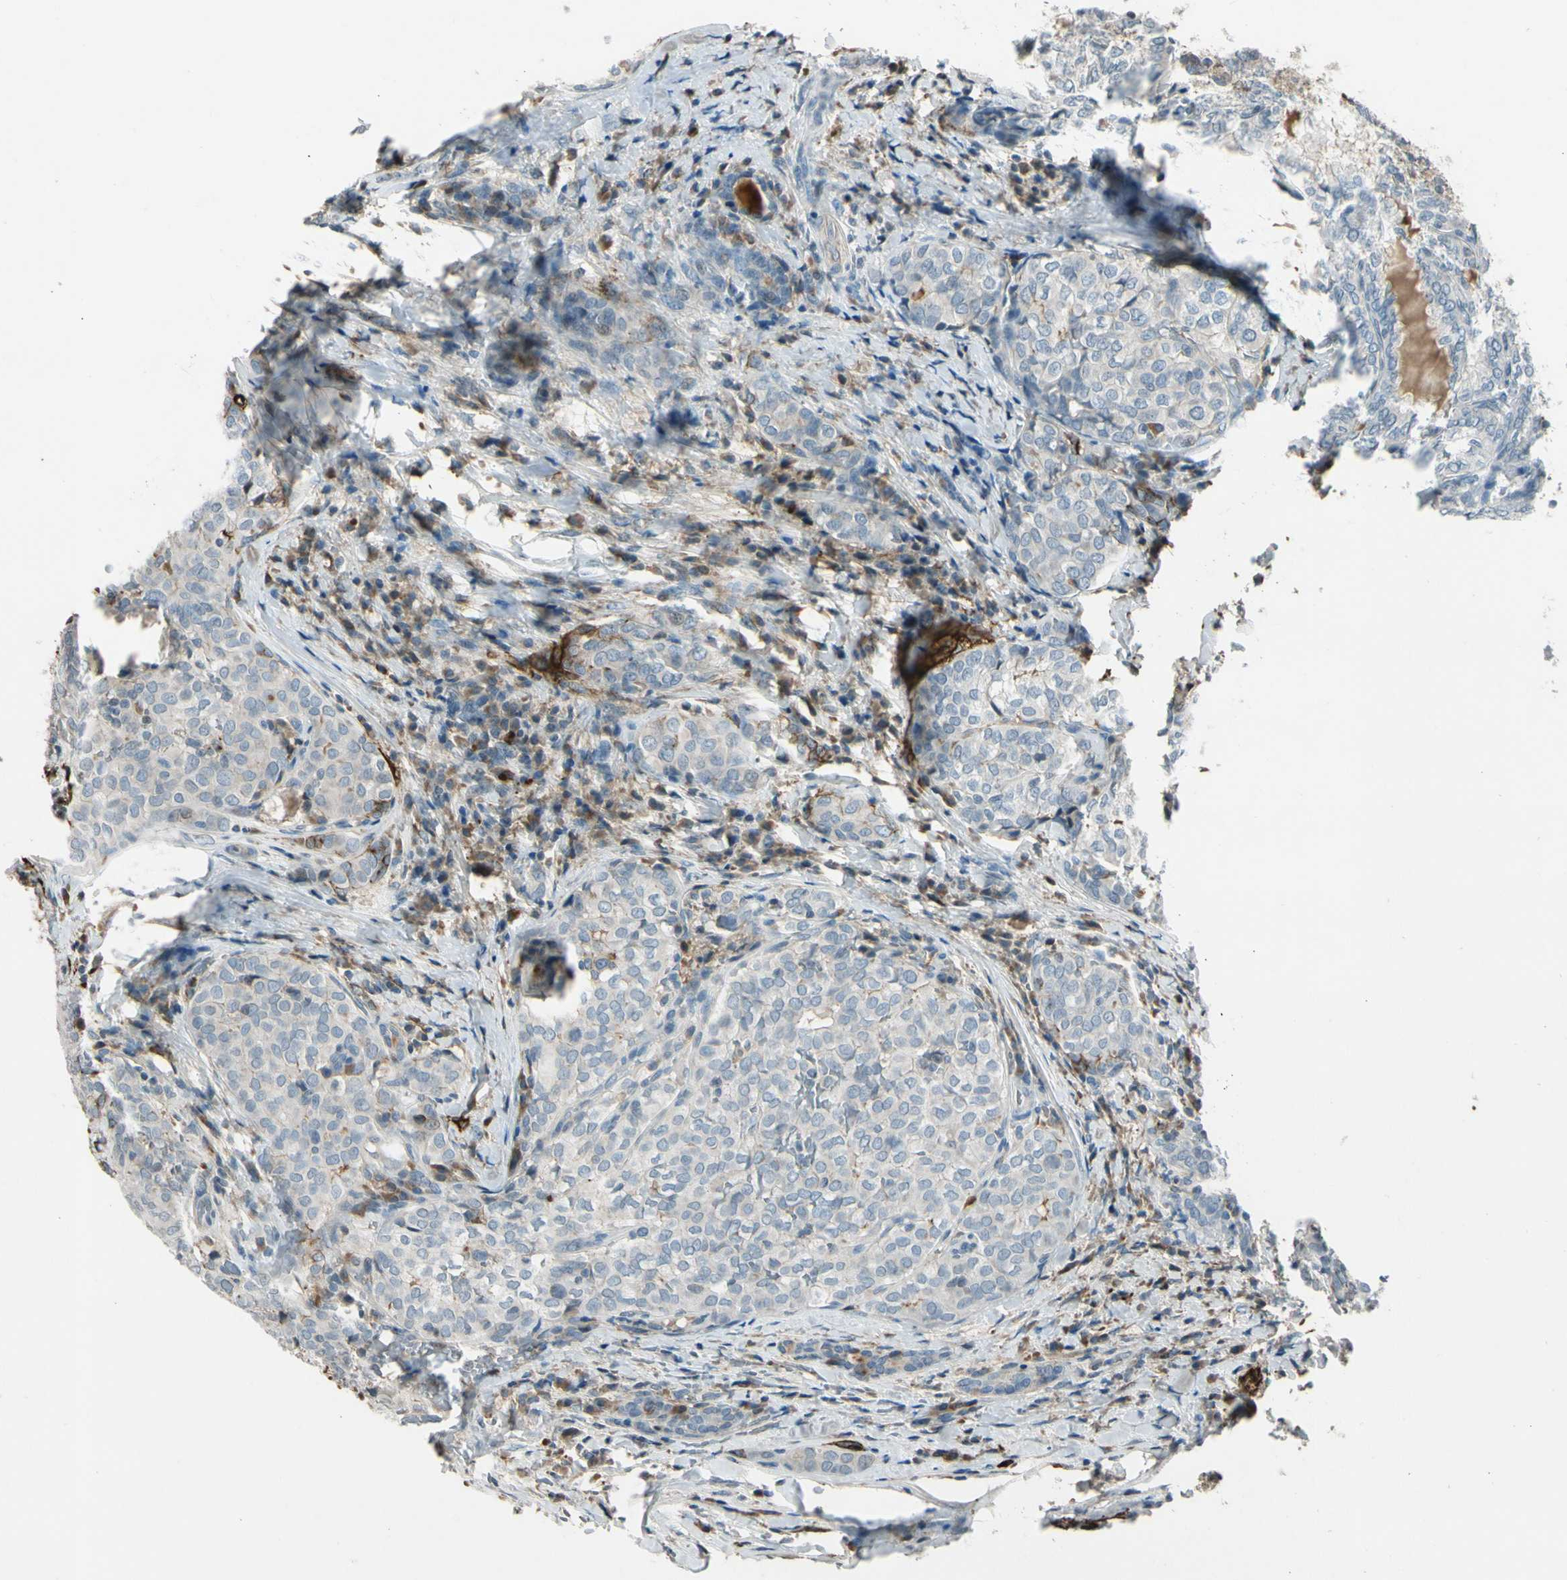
{"staining": {"intensity": "negative", "quantity": "none", "location": "none"}, "tissue": "thyroid cancer", "cell_type": "Tumor cells", "image_type": "cancer", "snomed": [{"axis": "morphology", "description": "Normal tissue, NOS"}, {"axis": "morphology", "description": "Papillary adenocarcinoma, NOS"}, {"axis": "topography", "description": "Thyroid gland"}], "caption": "Thyroid cancer was stained to show a protein in brown. There is no significant staining in tumor cells.", "gene": "PDPN", "patient": {"sex": "female", "age": 30}}